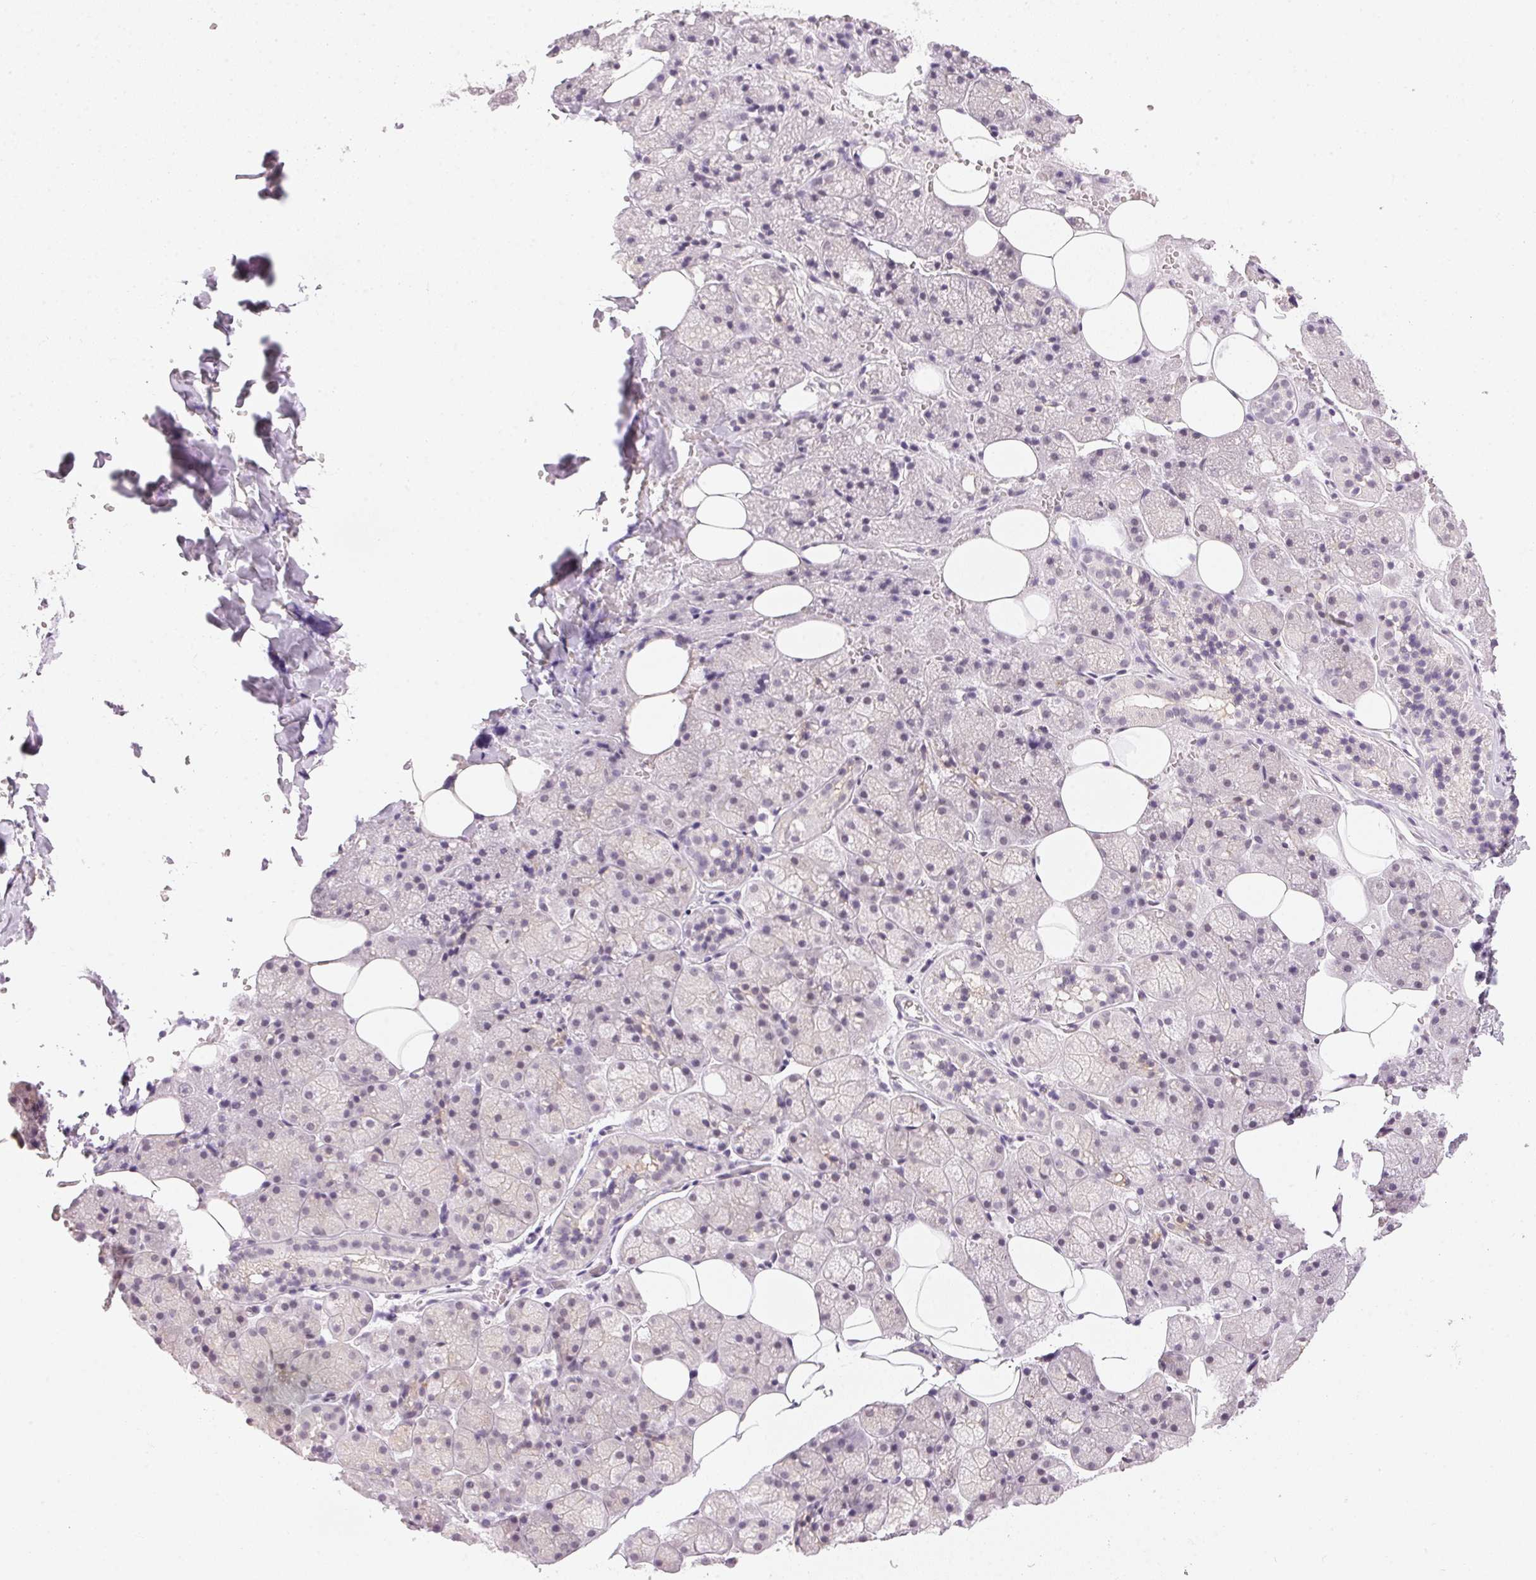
{"staining": {"intensity": "negative", "quantity": "none", "location": "none"}, "tissue": "salivary gland", "cell_type": "Glandular cells", "image_type": "normal", "snomed": [{"axis": "morphology", "description": "Normal tissue, NOS"}, {"axis": "topography", "description": "Salivary gland"}, {"axis": "topography", "description": "Peripheral nerve tissue"}], "caption": "Immunohistochemical staining of unremarkable human salivary gland shows no significant expression in glandular cells. (DAB immunohistochemistry, high magnification).", "gene": "KPRP", "patient": {"sex": "male", "age": 38}}